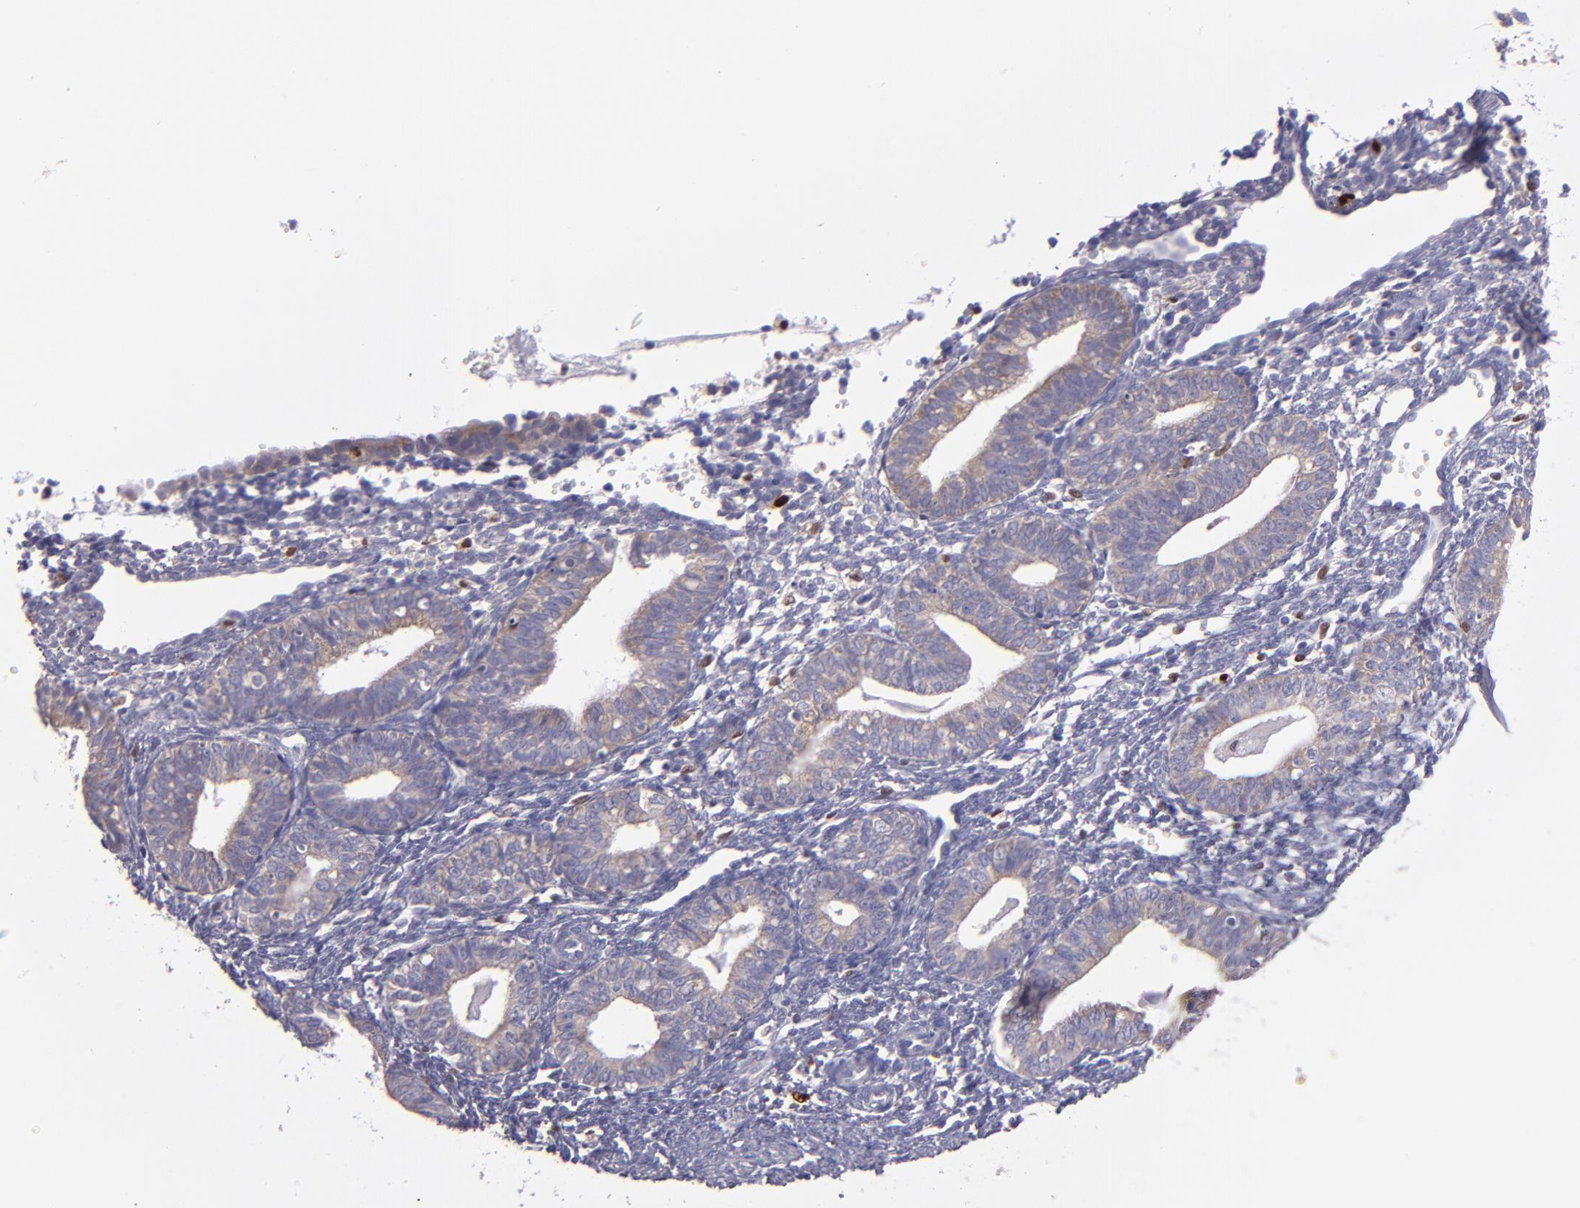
{"staining": {"intensity": "negative", "quantity": "none", "location": "none"}, "tissue": "endometrium", "cell_type": "Cells in endometrial stroma", "image_type": "normal", "snomed": [{"axis": "morphology", "description": "Normal tissue, NOS"}, {"axis": "topography", "description": "Endometrium"}], "caption": "Immunohistochemistry (IHC) photomicrograph of unremarkable endometrium: endometrium stained with DAB (3,3'-diaminobenzidine) demonstrates no significant protein positivity in cells in endometrial stroma.", "gene": "IRF8", "patient": {"sex": "female", "age": 61}}